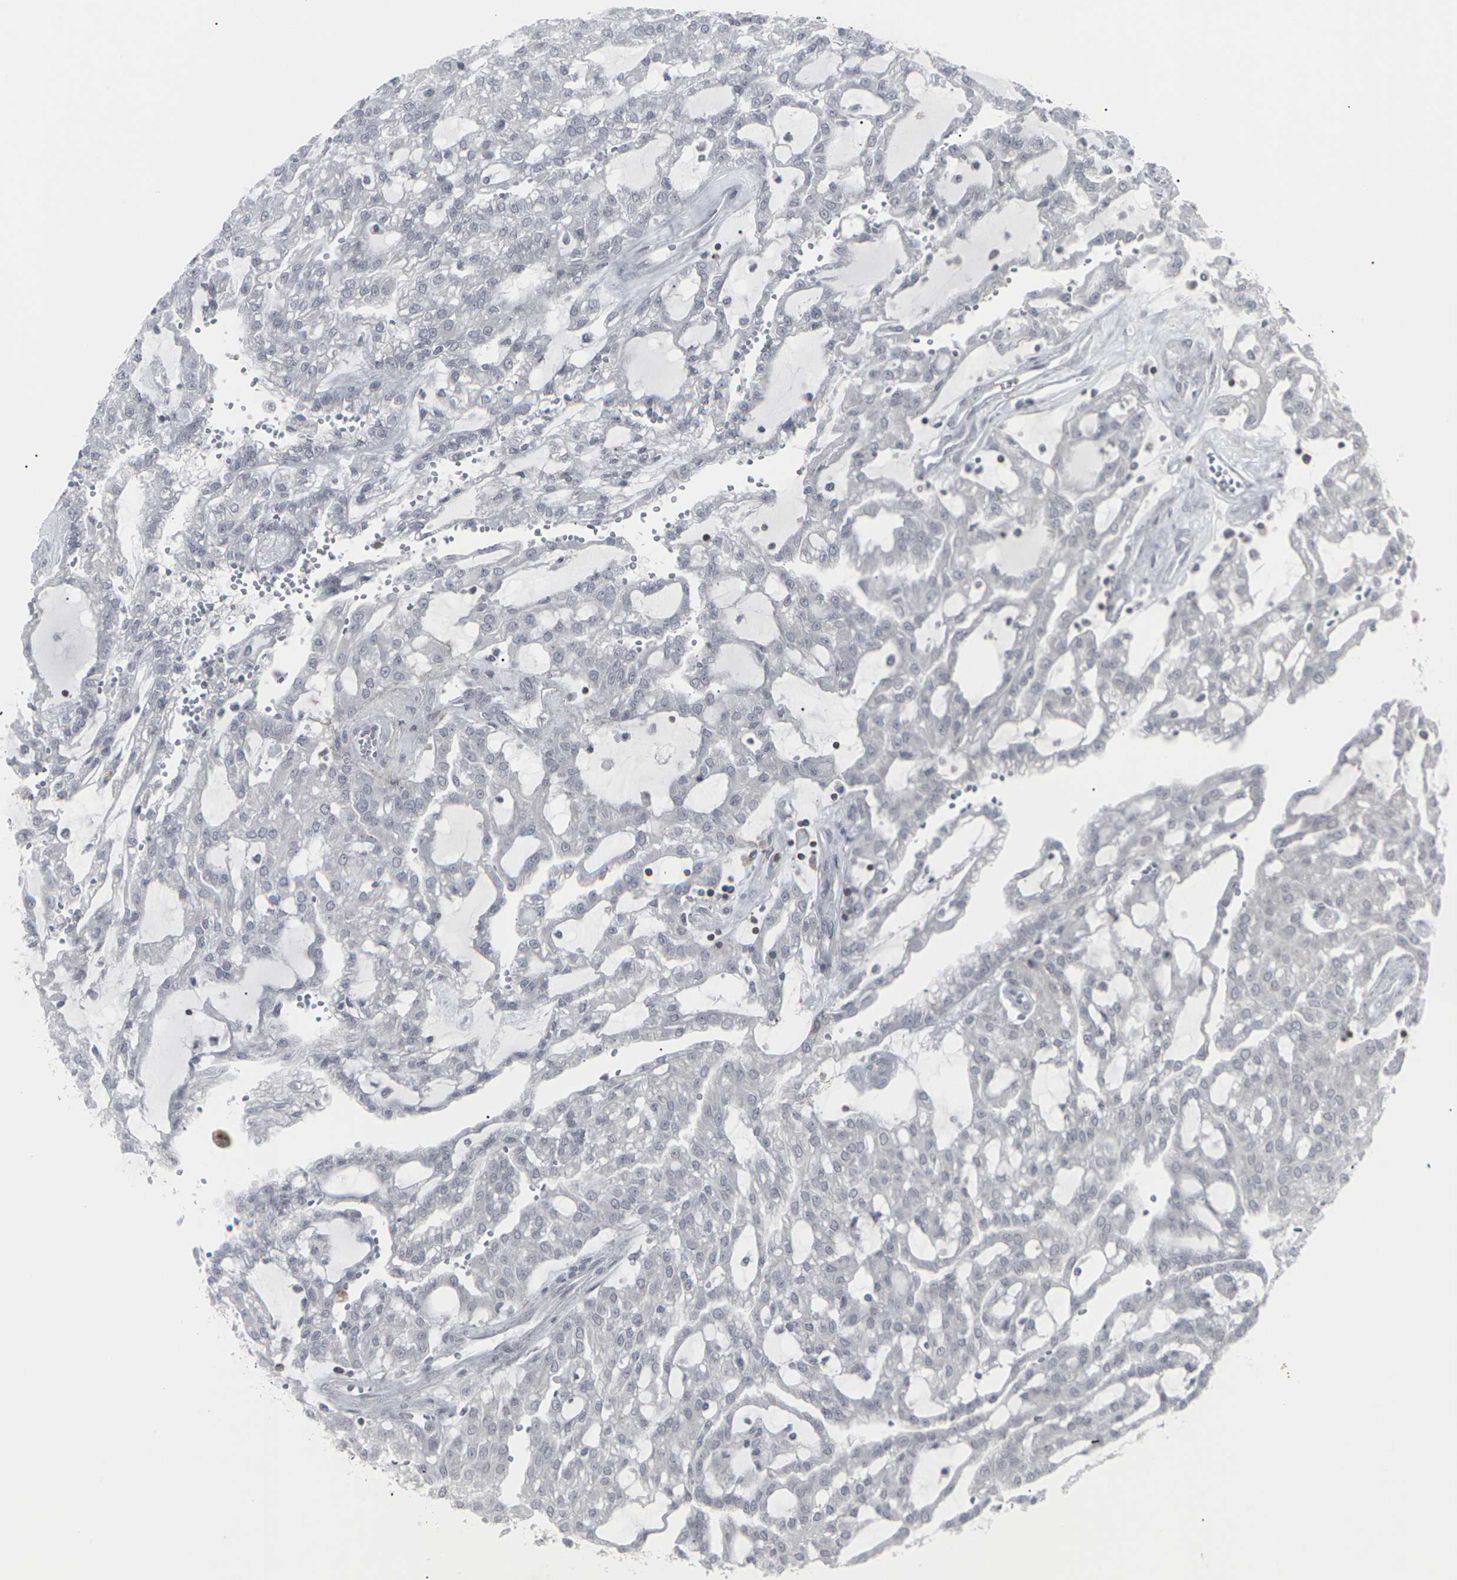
{"staining": {"intensity": "negative", "quantity": "none", "location": "none"}, "tissue": "renal cancer", "cell_type": "Tumor cells", "image_type": "cancer", "snomed": [{"axis": "morphology", "description": "Adenocarcinoma, NOS"}, {"axis": "topography", "description": "Kidney"}], "caption": "High magnification brightfield microscopy of renal cancer (adenocarcinoma) stained with DAB (3,3'-diaminobenzidine) (brown) and counterstained with hematoxylin (blue): tumor cells show no significant staining. (DAB immunohistochemistry visualized using brightfield microscopy, high magnification).", "gene": "APOBEC2", "patient": {"sex": "male", "age": 63}}